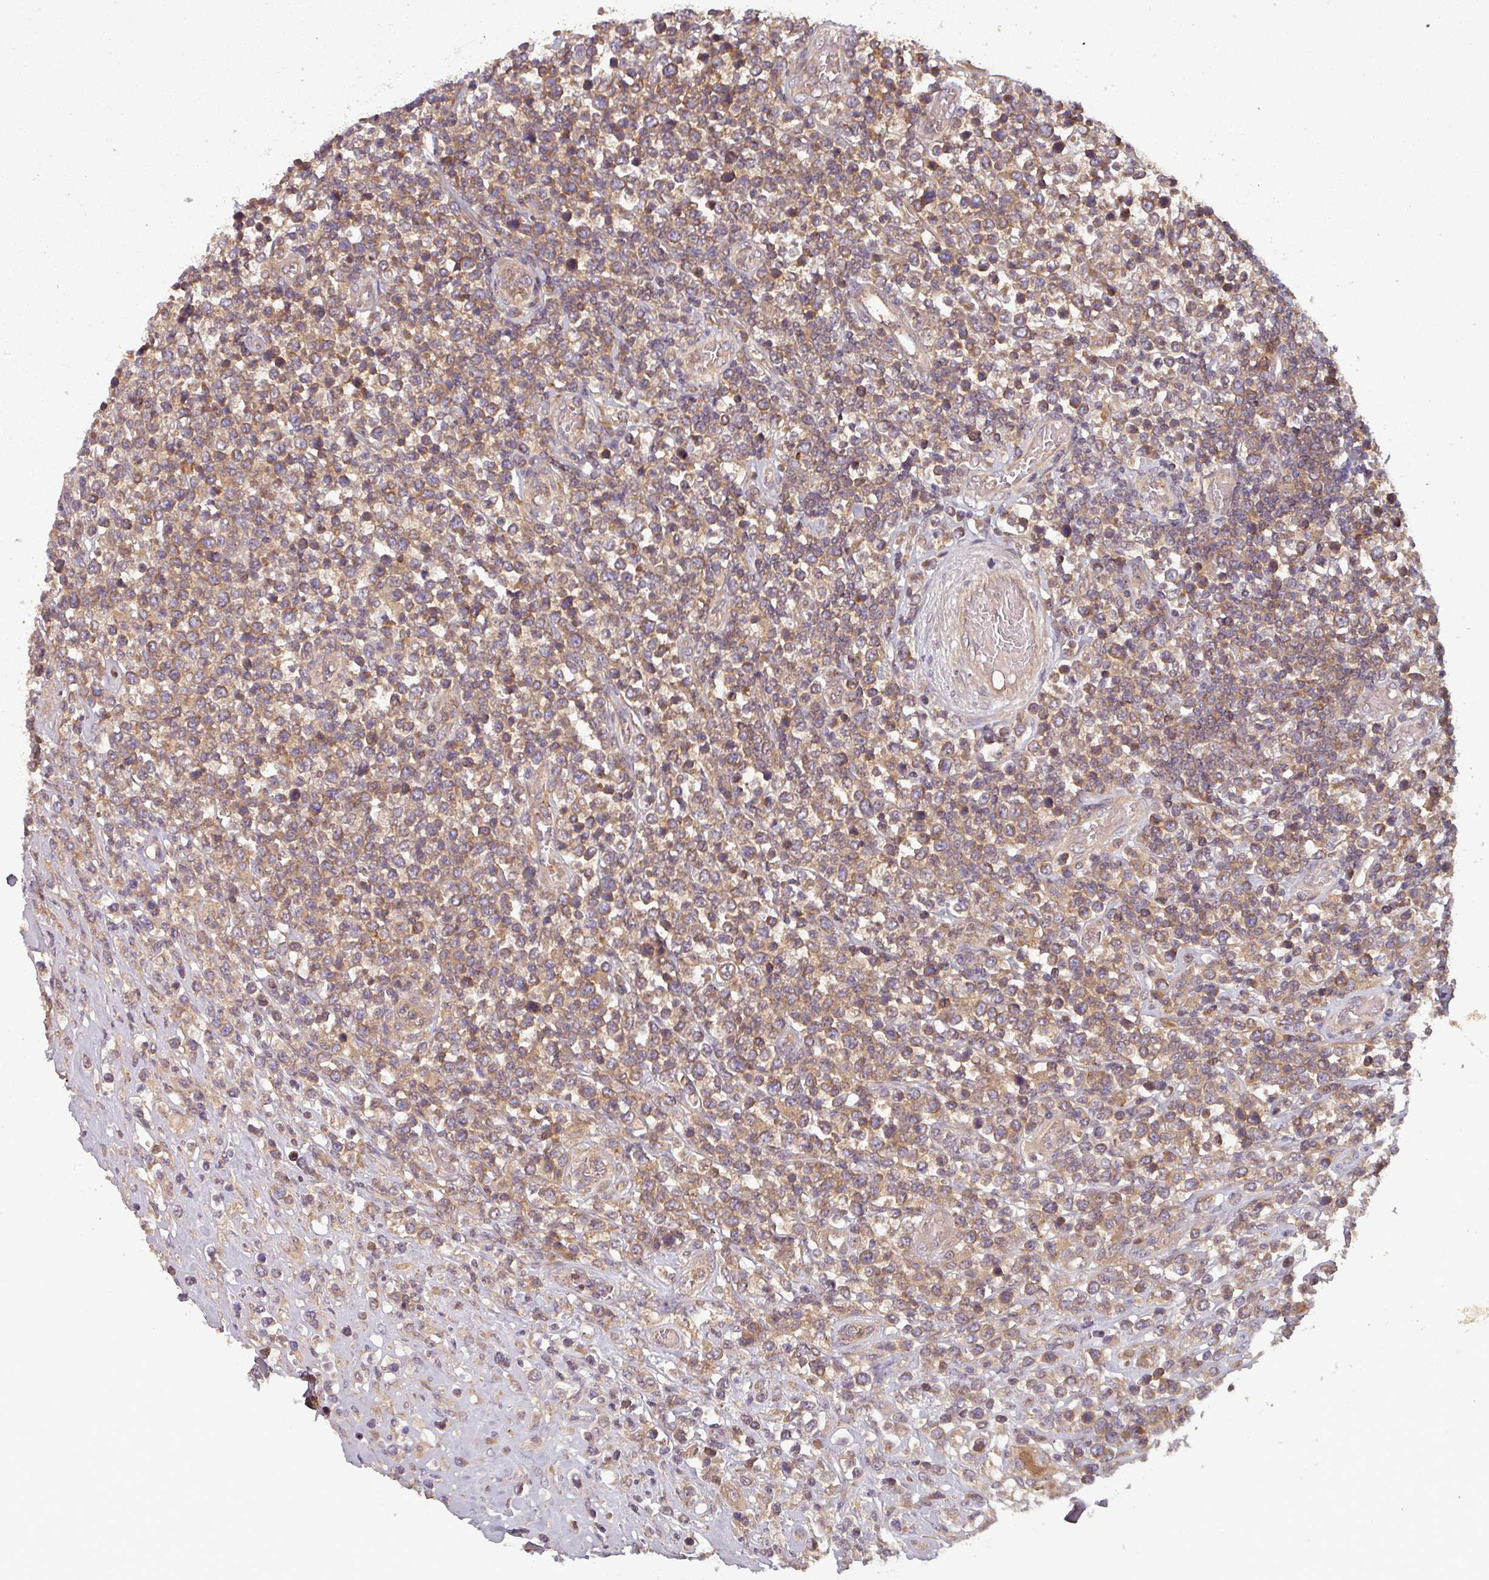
{"staining": {"intensity": "moderate", "quantity": ">75%", "location": "cytoplasmic/membranous"}, "tissue": "lymphoma", "cell_type": "Tumor cells", "image_type": "cancer", "snomed": [{"axis": "morphology", "description": "Malignant lymphoma, non-Hodgkin's type, High grade"}, {"axis": "topography", "description": "Soft tissue"}], "caption": "An image of human malignant lymphoma, non-Hodgkin's type (high-grade) stained for a protein exhibits moderate cytoplasmic/membranous brown staining in tumor cells. (DAB = brown stain, brightfield microscopy at high magnification).", "gene": "GSKIP", "patient": {"sex": "female", "age": 56}}